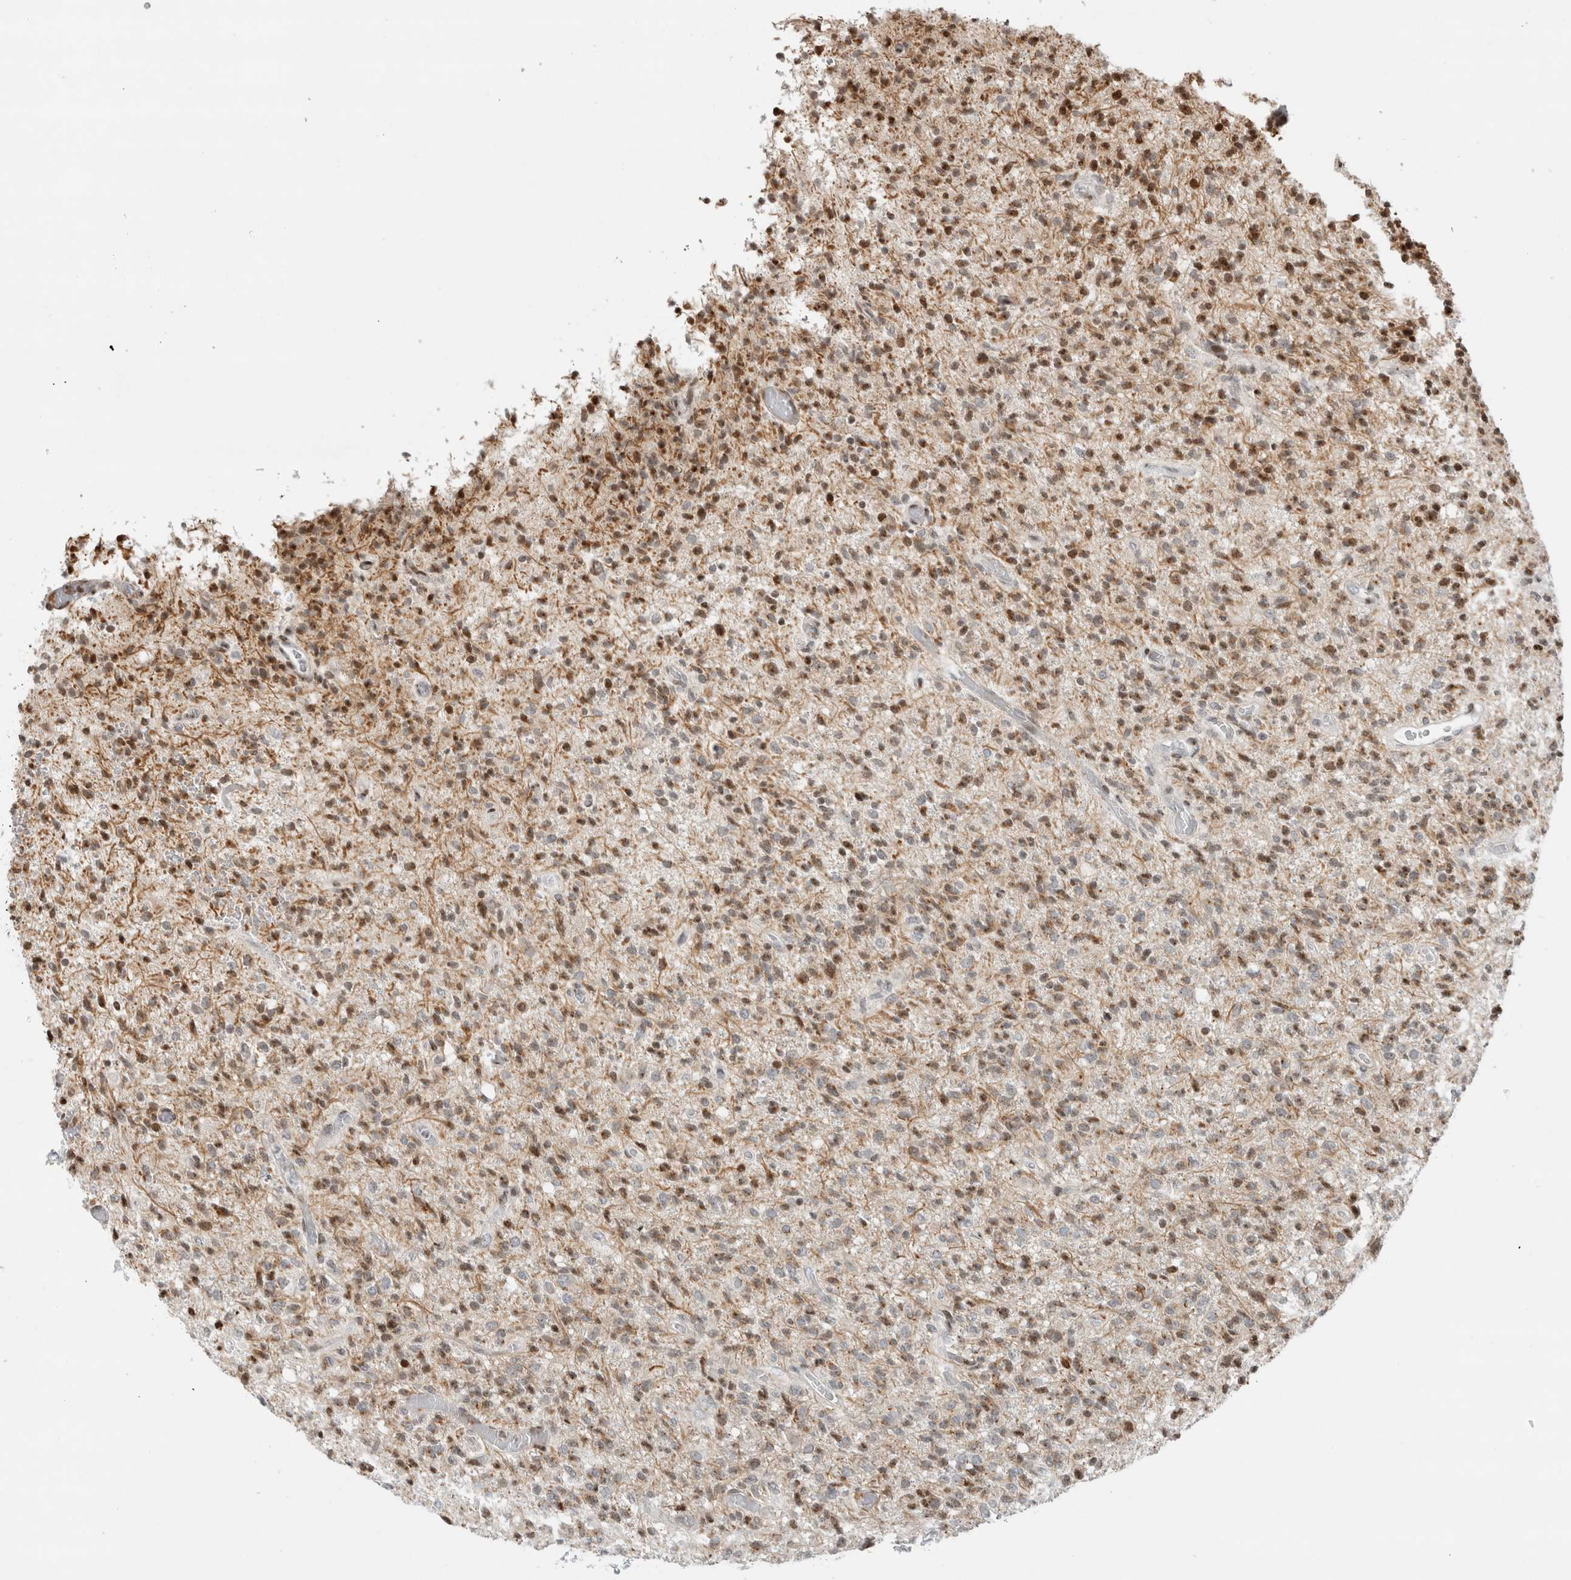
{"staining": {"intensity": "moderate", "quantity": "25%-75%", "location": "nuclear"}, "tissue": "glioma", "cell_type": "Tumor cells", "image_type": "cancer", "snomed": [{"axis": "morphology", "description": "Glioma, malignant, High grade"}, {"axis": "topography", "description": "Brain"}], "caption": "A high-resolution image shows IHC staining of malignant glioma (high-grade), which shows moderate nuclear expression in about 25%-75% of tumor cells. The staining is performed using DAB brown chromogen to label protein expression. The nuclei are counter-stained blue using hematoxylin.", "gene": "GINS4", "patient": {"sex": "female", "age": 57}}